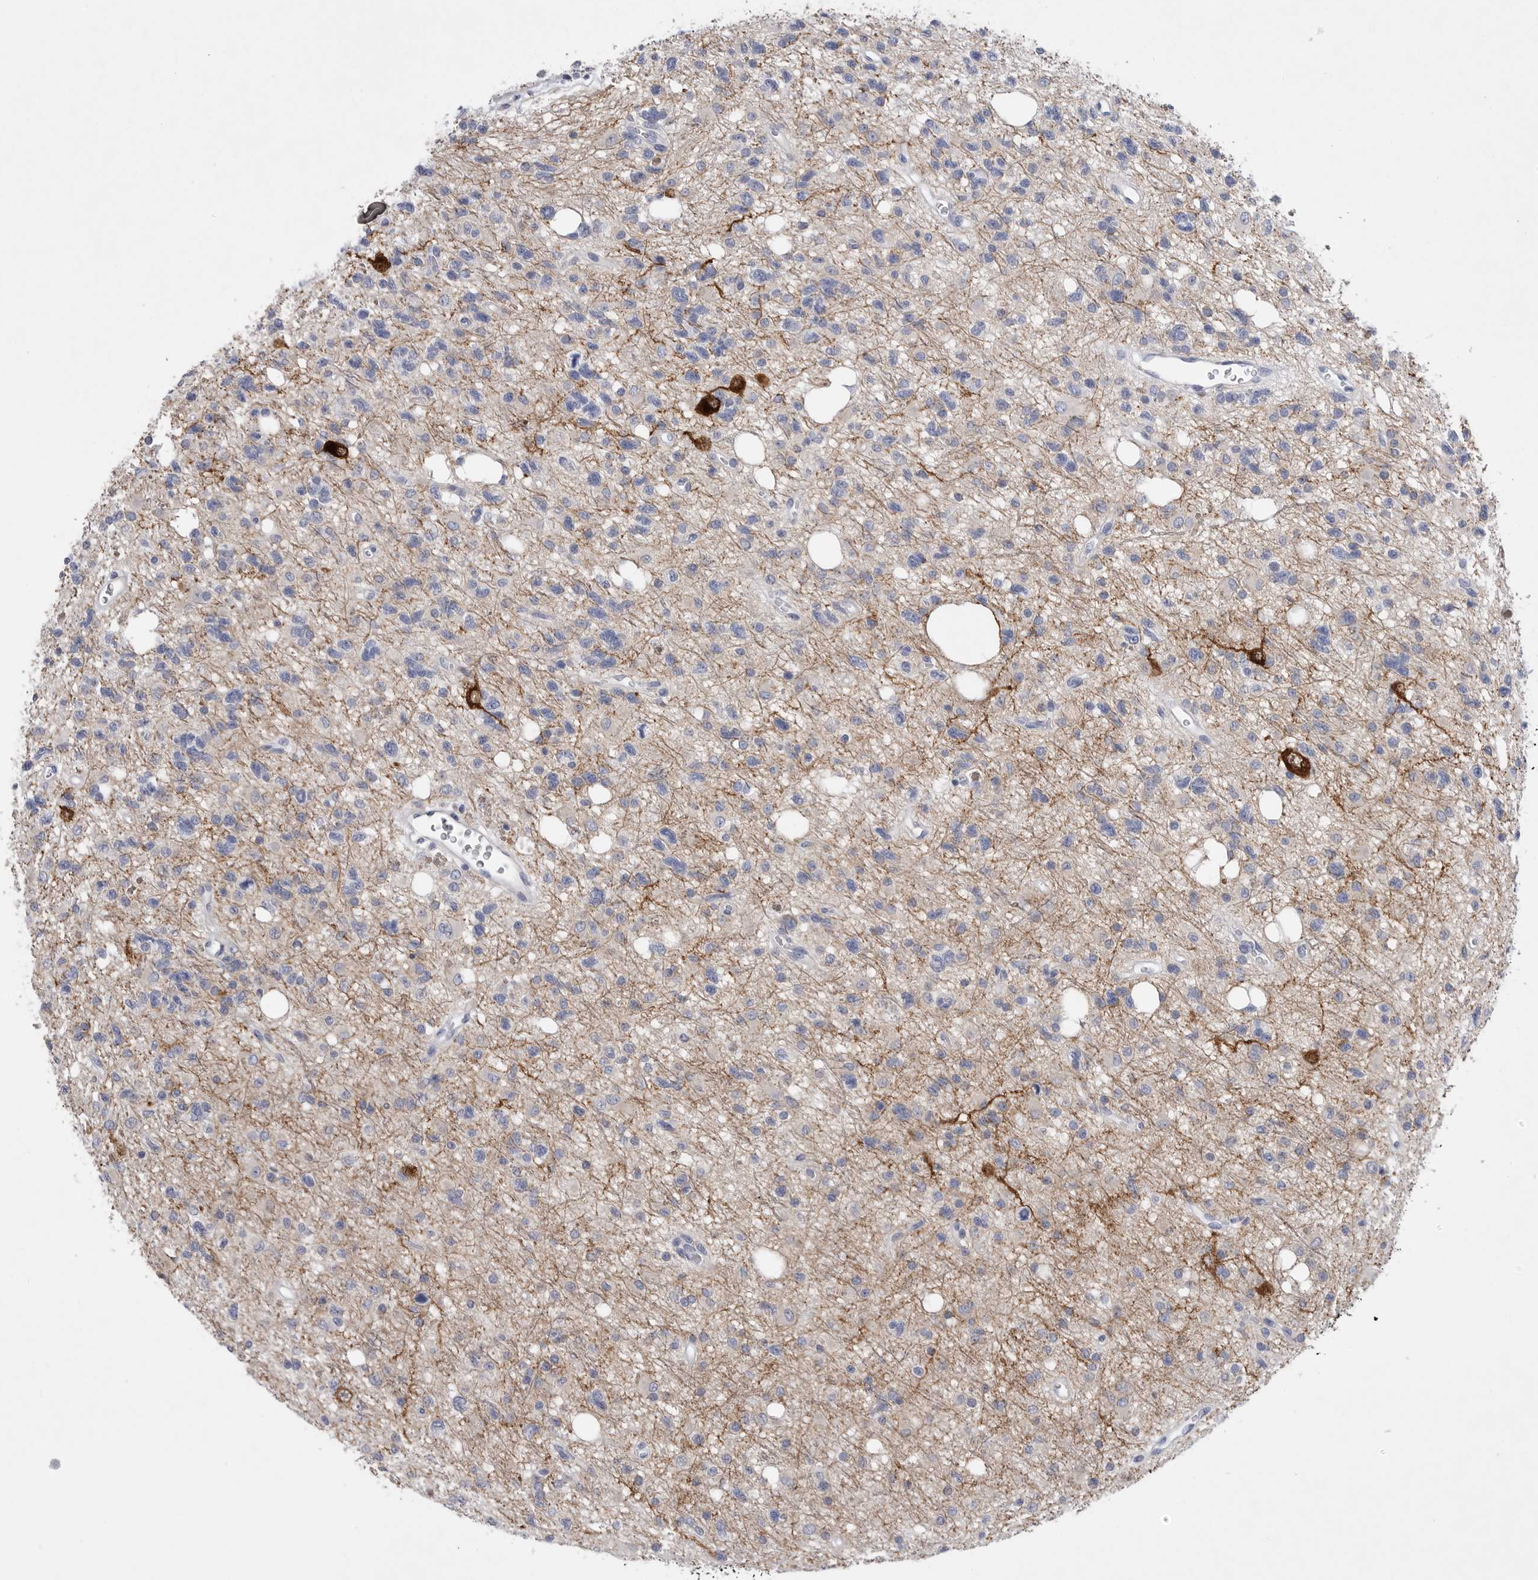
{"staining": {"intensity": "negative", "quantity": "none", "location": "none"}, "tissue": "glioma", "cell_type": "Tumor cells", "image_type": "cancer", "snomed": [{"axis": "morphology", "description": "Glioma, malignant, High grade"}, {"axis": "topography", "description": "Brain"}], "caption": "Glioma was stained to show a protein in brown. There is no significant expression in tumor cells.", "gene": "CAMK2B", "patient": {"sex": "female", "age": 62}}